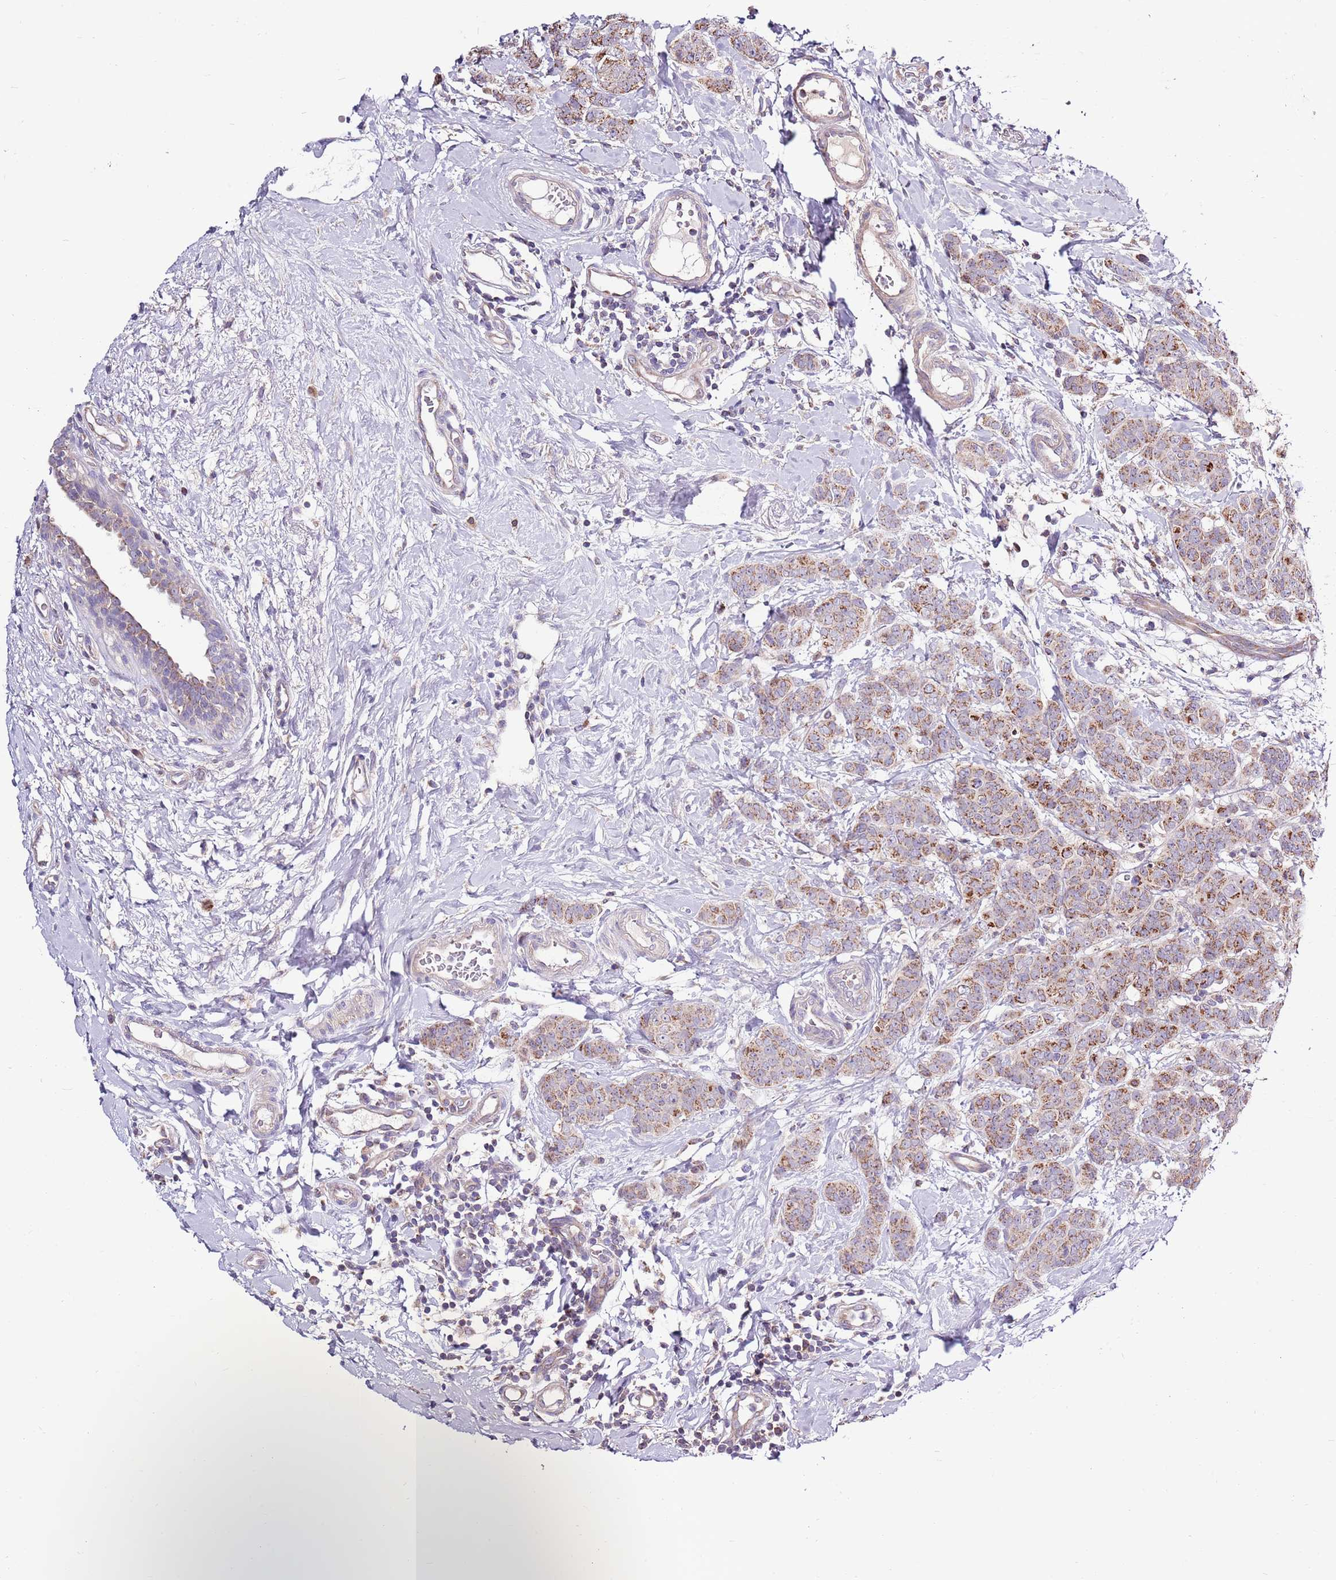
{"staining": {"intensity": "moderate", "quantity": ">75%", "location": "cytoplasmic/membranous"}, "tissue": "breast cancer", "cell_type": "Tumor cells", "image_type": "cancer", "snomed": [{"axis": "morphology", "description": "Duct carcinoma"}, {"axis": "topography", "description": "Breast"}], "caption": "Human intraductal carcinoma (breast) stained for a protein (brown) shows moderate cytoplasmic/membranous positive staining in approximately >75% of tumor cells.", "gene": "SMG1", "patient": {"sex": "female", "age": 40}}